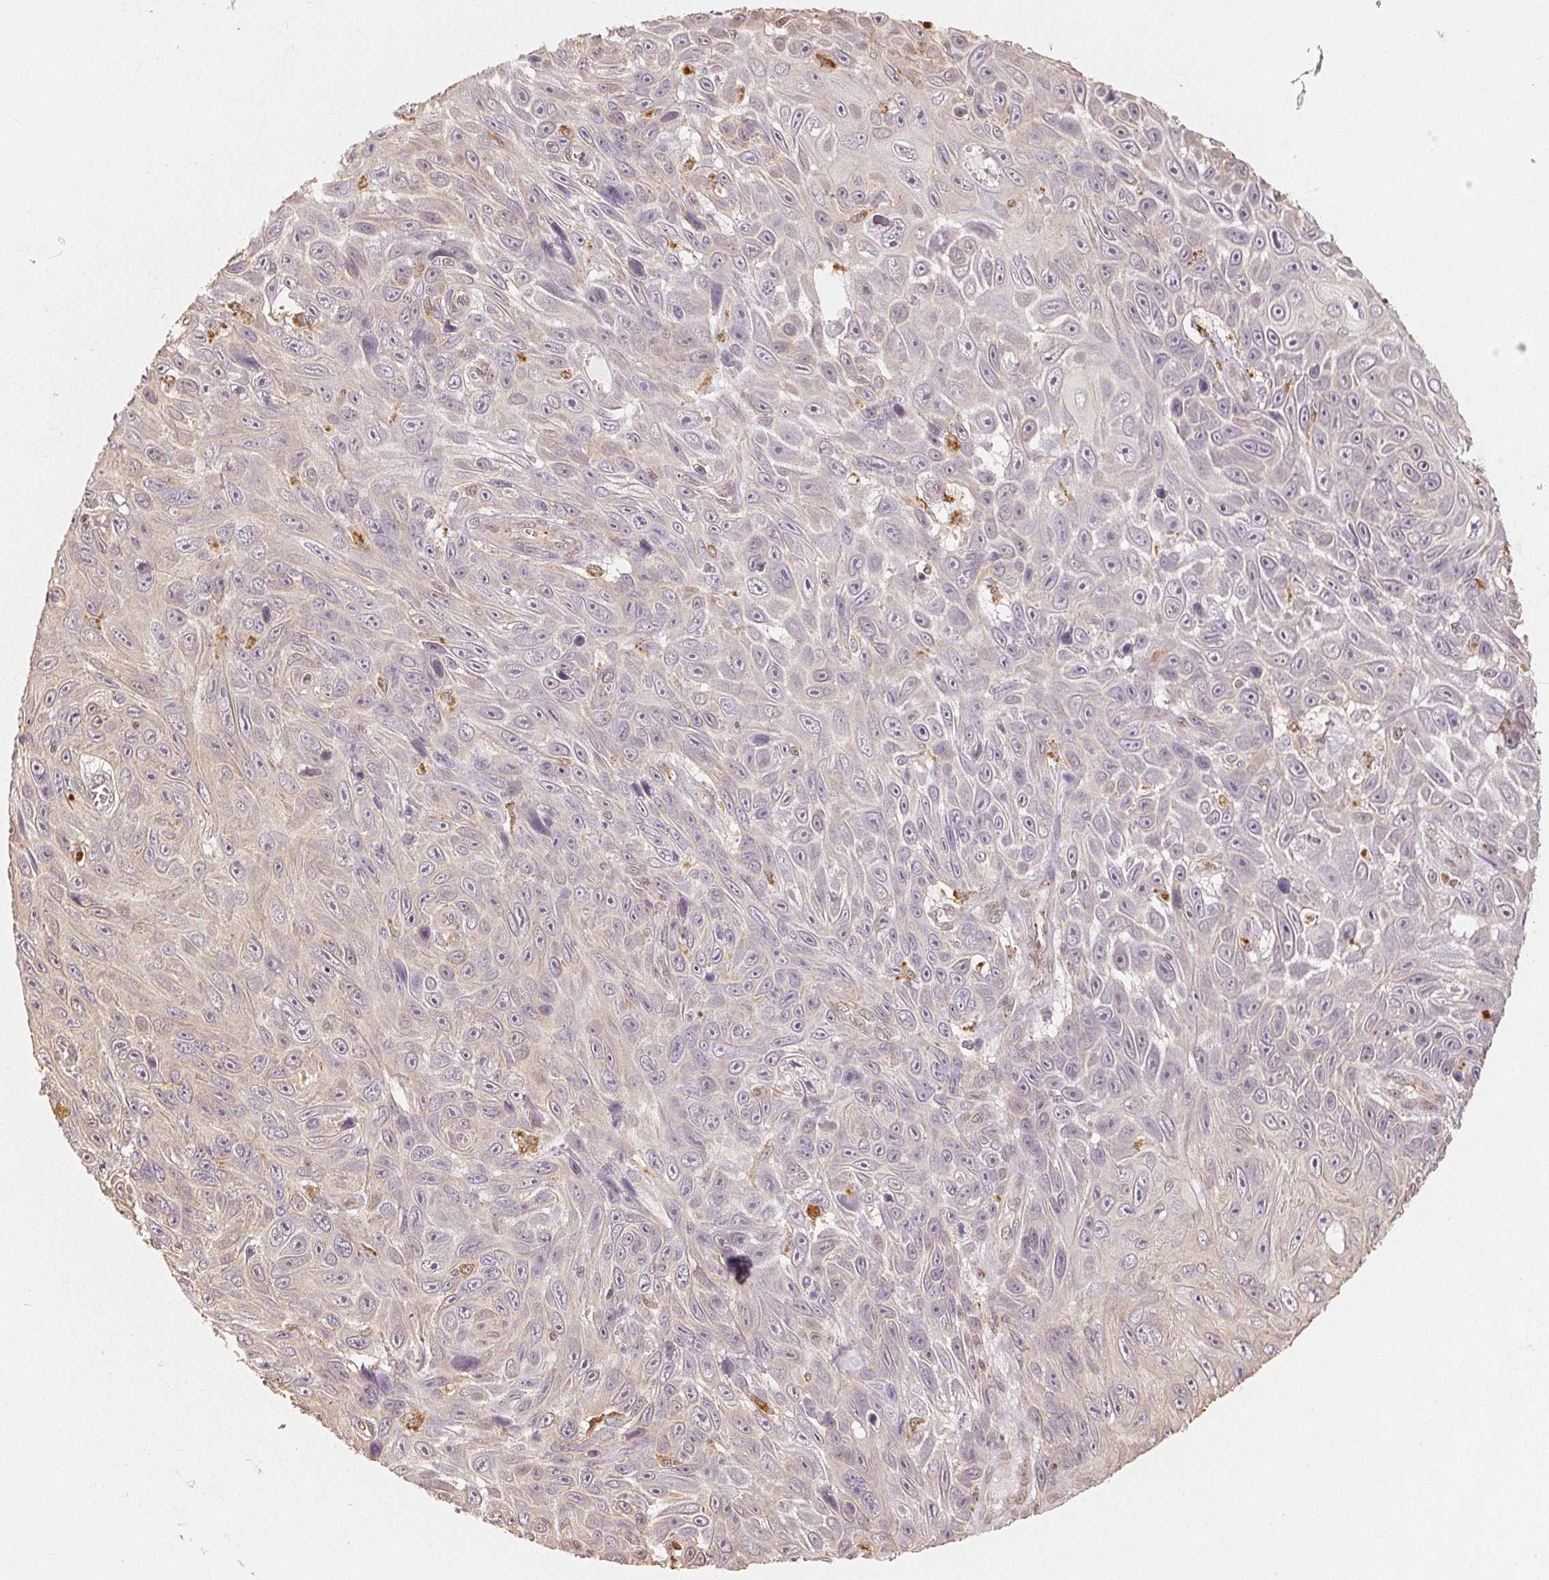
{"staining": {"intensity": "negative", "quantity": "none", "location": "none"}, "tissue": "skin cancer", "cell_type": "Tumor cells", "image_type": "cancer", "snomed": [{"axis": "morphology", "description": "Squamous cell carcinoma, NOS"}, {"axis": "topography", "description": "Skin"}], "caption": "Immunohistochemistry of human squamous cell carcinoma (skin) exhibits no staining in tumor cells. The staining is performed using DAB brown chromogen with nuclei counter-stained in using hematoxylin.", "gene": "GUSB", "patient": {"sex": "male", "age": 82}}